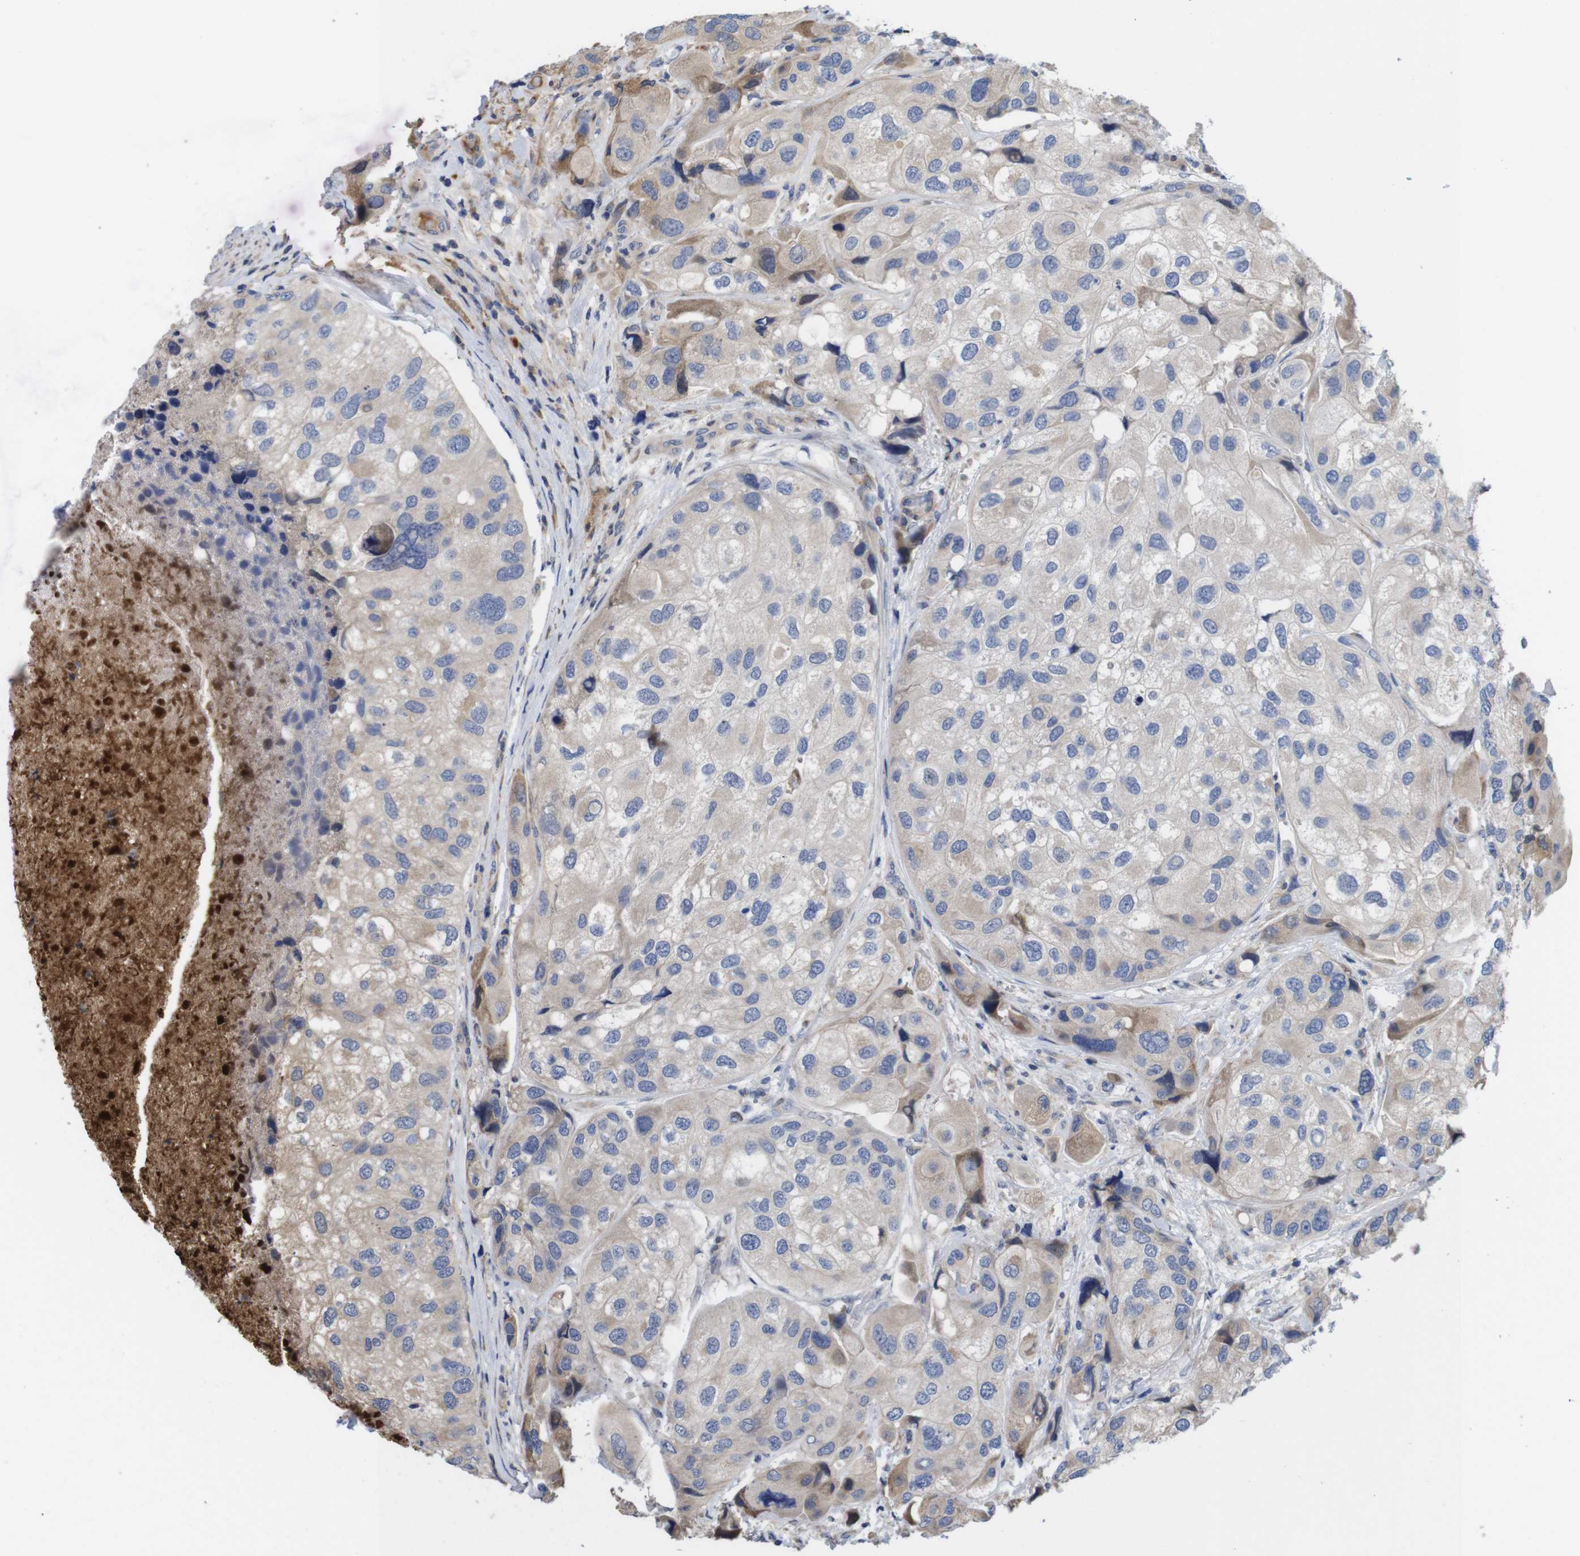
{"staining": {"intensity": "negative", "quantity": "none", "location": "none"}, "tissue": "urothelial cancer", "cell_type": "Tumor cells", "image_type": "cancer", "snomed": [{"axis": "morphology", "description": "Urothelial carcinoma, High grade"}, {"axis": "topography", "description": "Urinary bladder"}], "caption": "Tumor cells show no significant staining in urothelial cancer.", "gene": "SPRY3", "patient": {"sex": "female", "age": 64}}